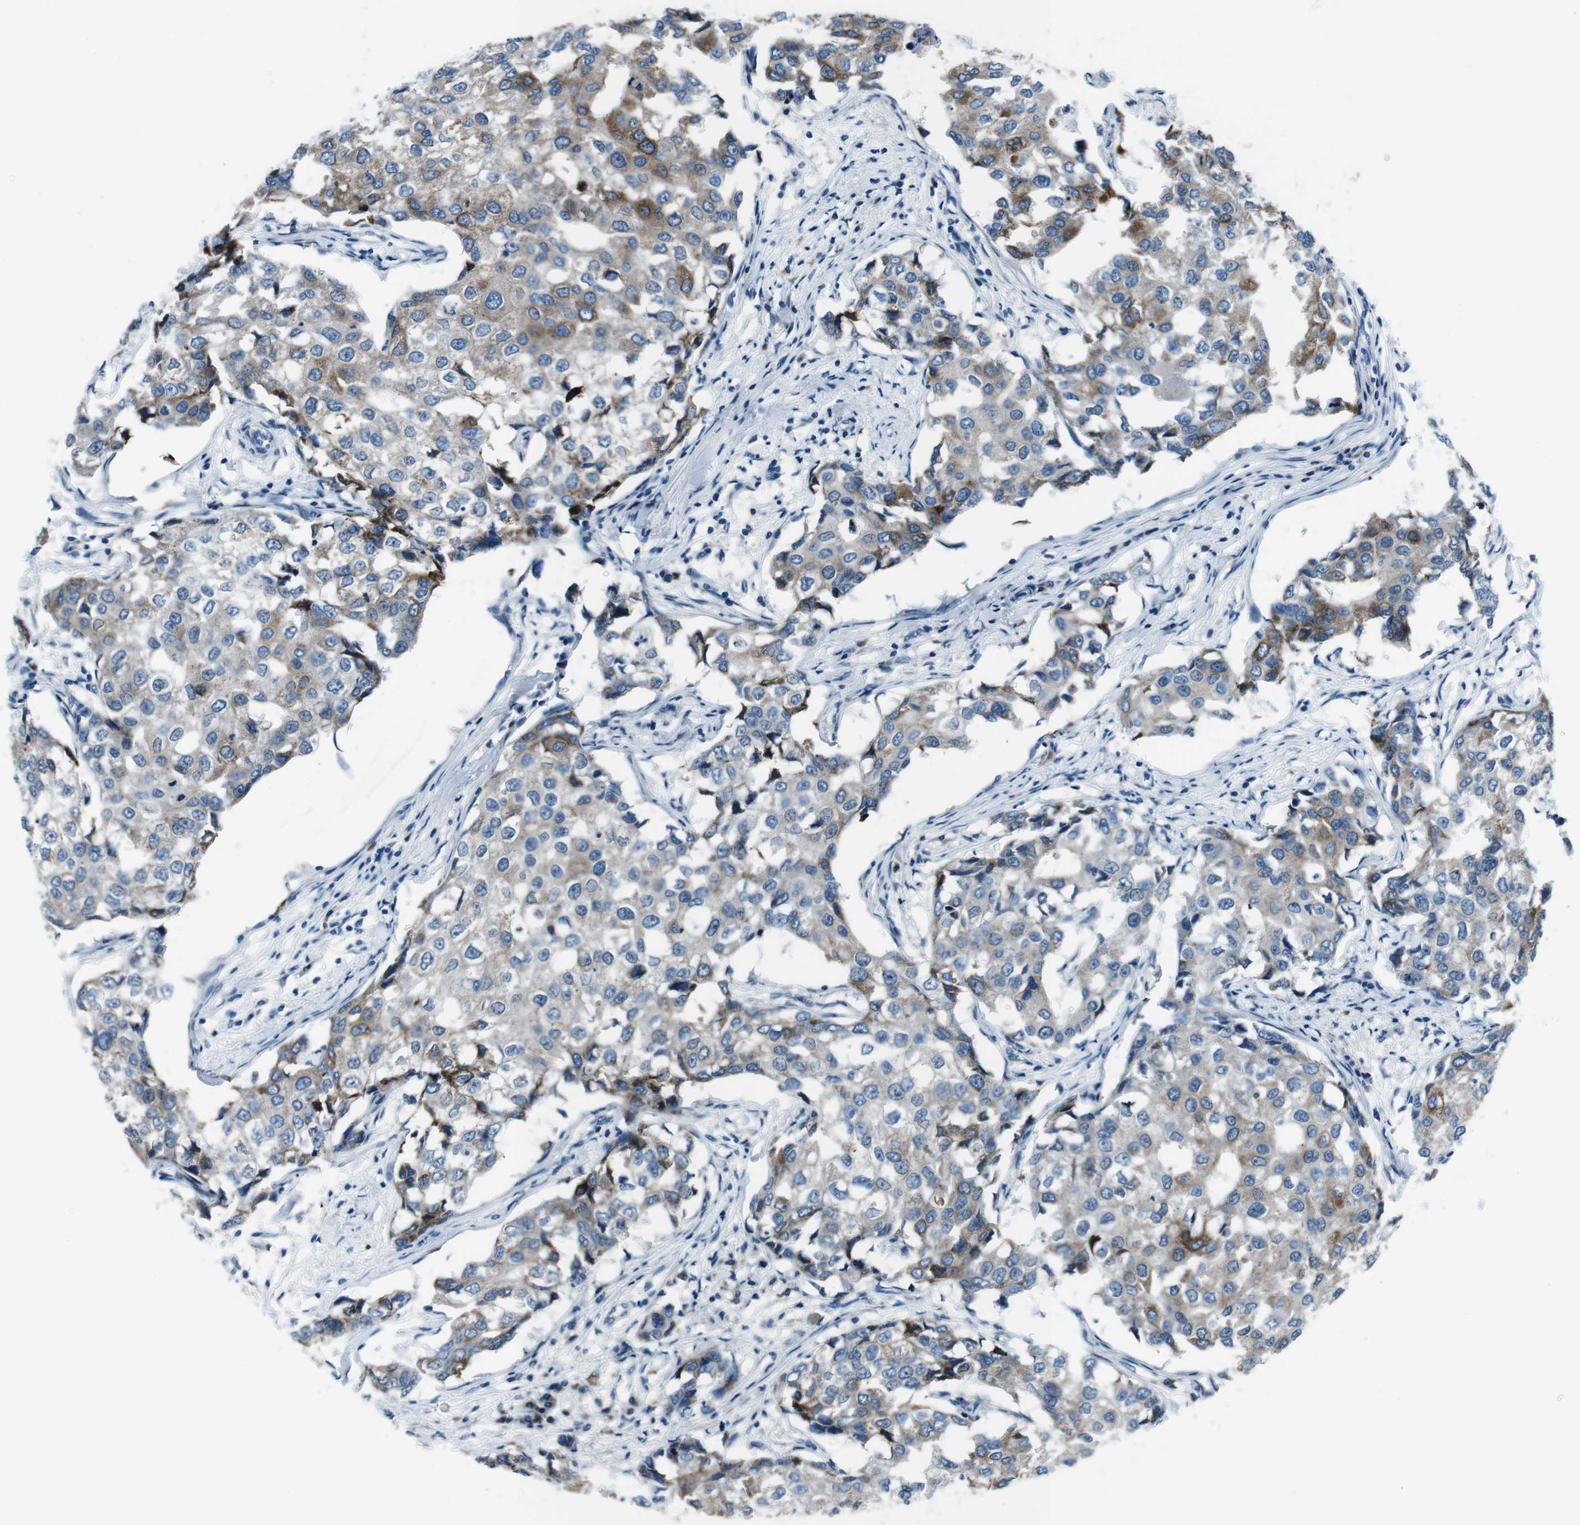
{"staining": {"intensity": "weak", "quantity": "25%-75%", "location": "cytoplasmic/membranous"}, "tissue": "breast cancer", "cell_type": "Tumor cells", "image_type": "cancer", "snomed": [{"axis": "morphology", "description": "Duct carcinoma"}, {"axis": "topography", "description": "Breast"}], "caption": "A brown stain highlights weak cytoplasmic/membranous positivity of a protein in human breast cancer tumor cells. (brown staining indicates protein expression, while blue staining denotes nuclei).", "gene": "NUCB2", "patient": {"sex": "female", "age": 27}}